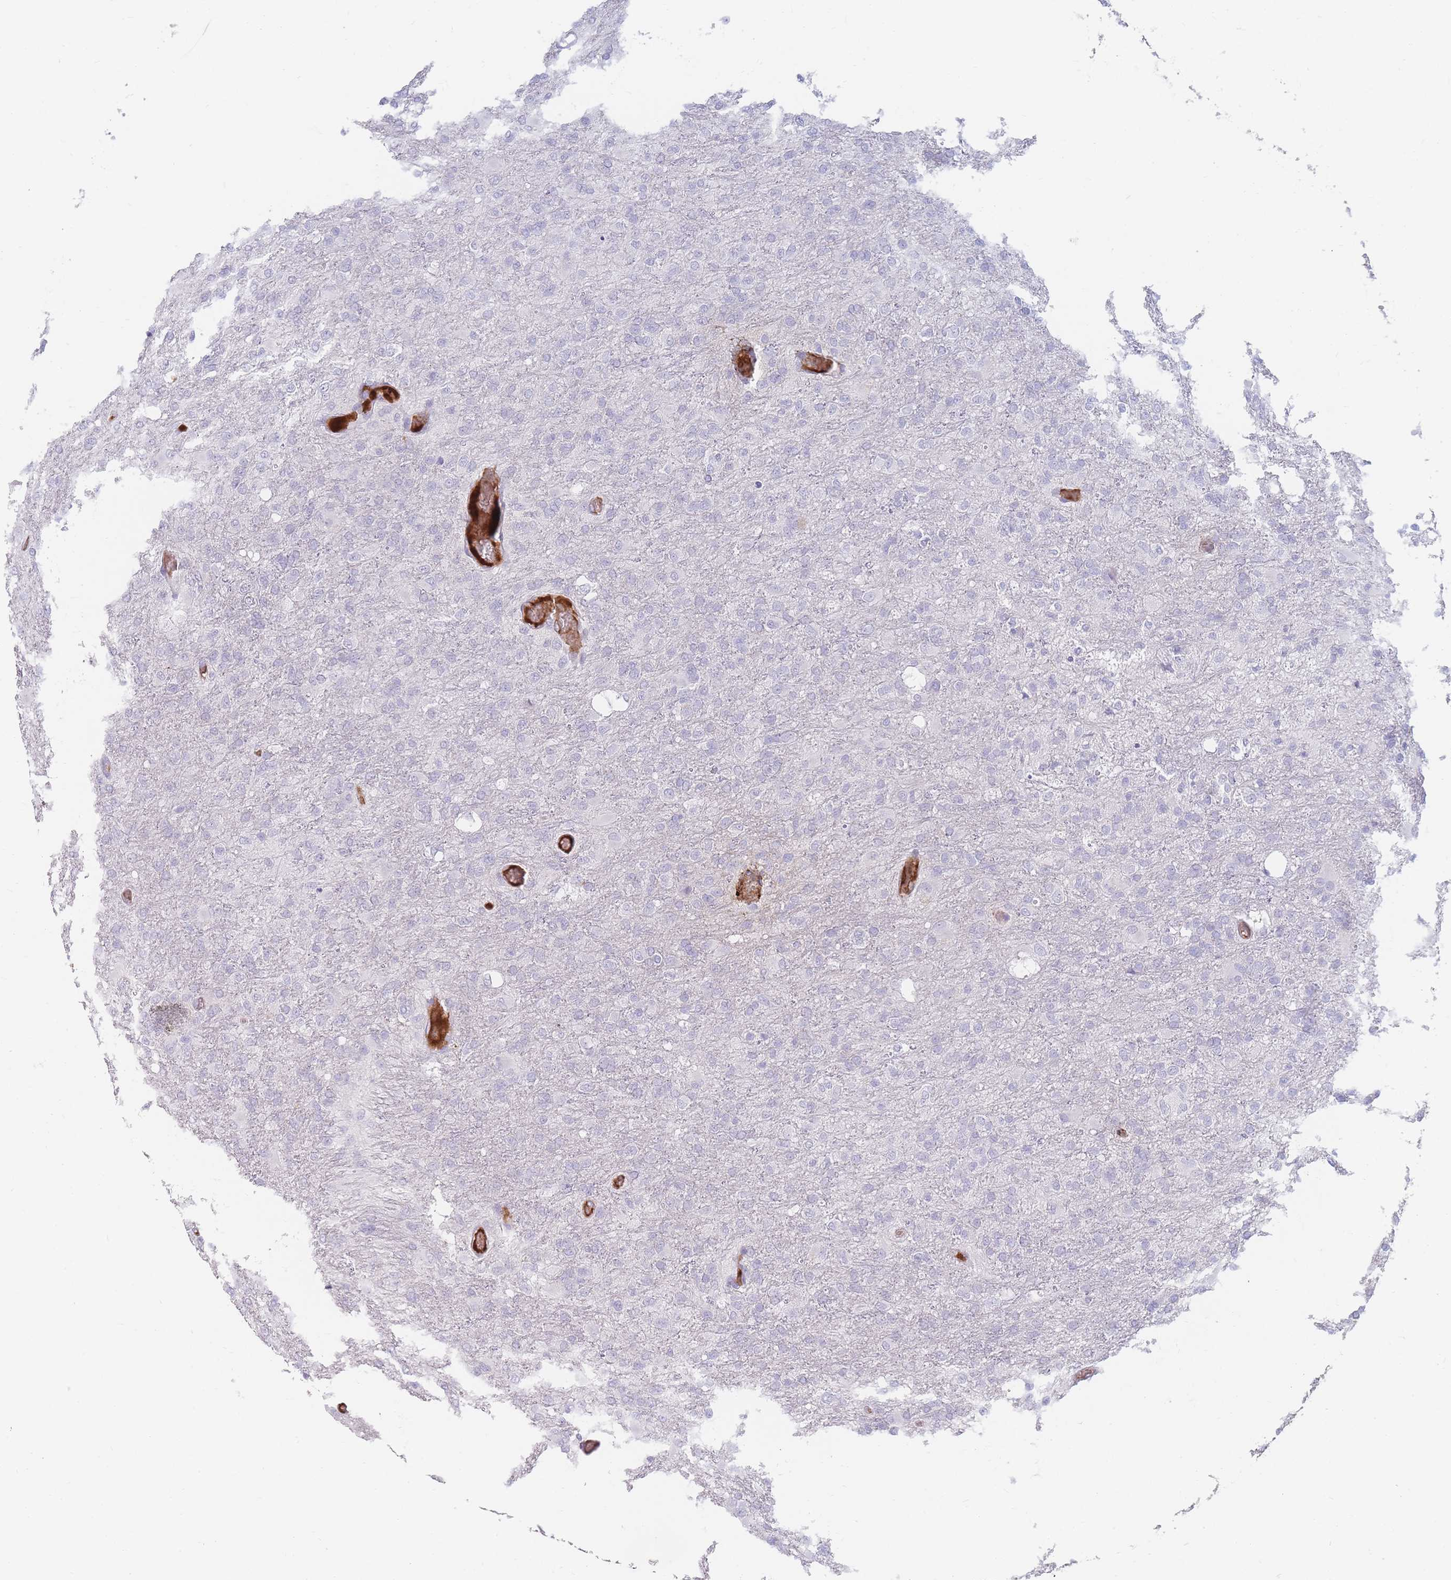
{"staining": {"intensity": "negative", "quantity": "none", "location": "none"}, "tissue": "glioma", "cell_type": "Tumor cells", "image_type": "cancer", "snomed": [{"axis": "morphology", "description": "Glioma, malignant, High grade"}, {"axis": "topography", "description": "Brain"}], "caption": "This is an IHC micrograph of high-grade glioma (malignant). There is no staining in tumor cells.", "gene": "PRG4", "patient": {"sex": "female", "age": 74}}